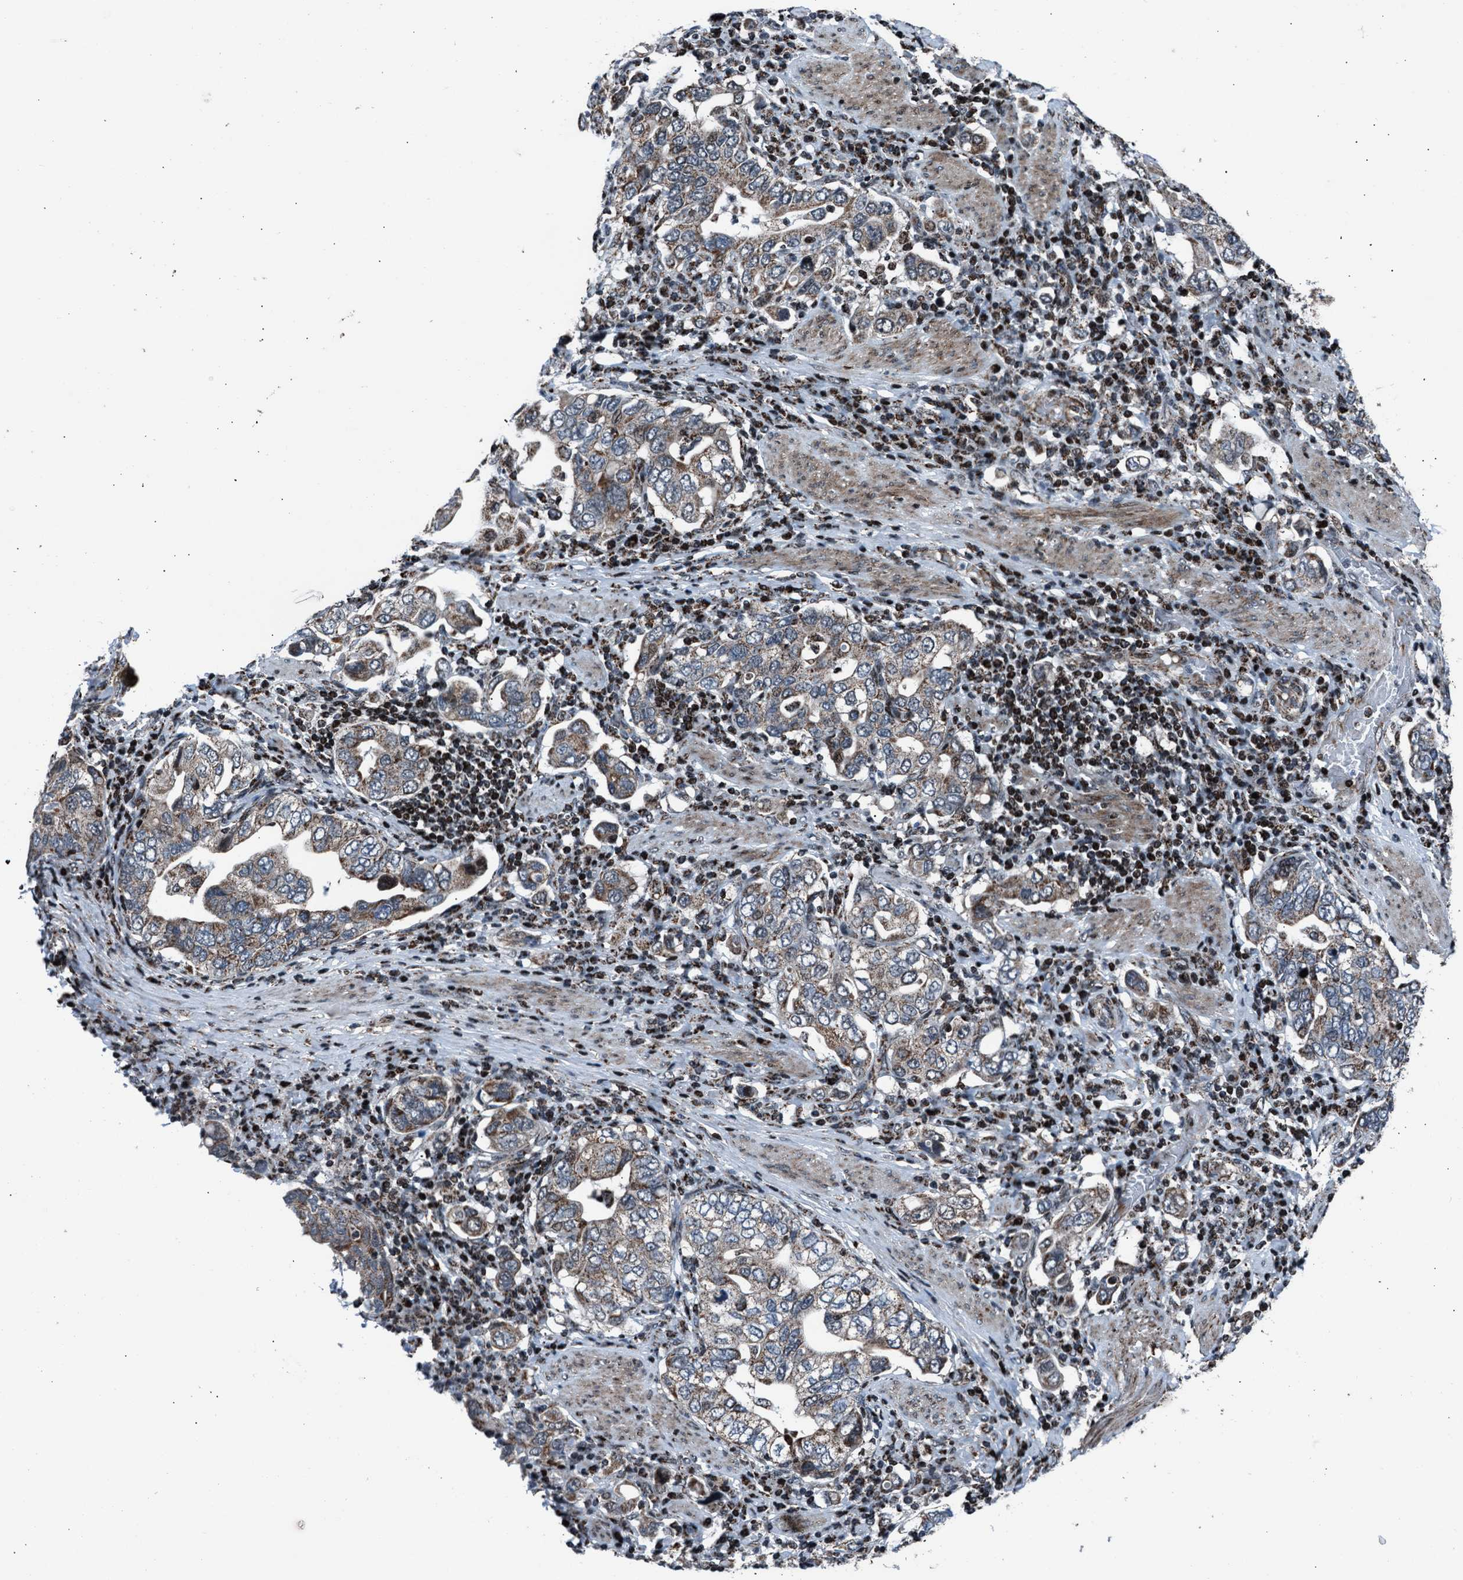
{"staining": {"intensity": "moderate", "quantity": ">75%", "location": "cytoplasmic/membranous"}, "tissue": "stomach cancer", "cell_type": "Tumor cells", "image_type": "cancer", "snomed": [{"axis": "morphology", "description": "Adenocarcinoma, NOS"}, {"axis": "topography", "description": "Stomach, upper"}], "caption": "A brown stain shows moderate cytoplasmic/membranous positivity of a protein in stomach cancer tumor cells.", "gene": "MORC3", "patient": {"sex": "male", "age": 62}}